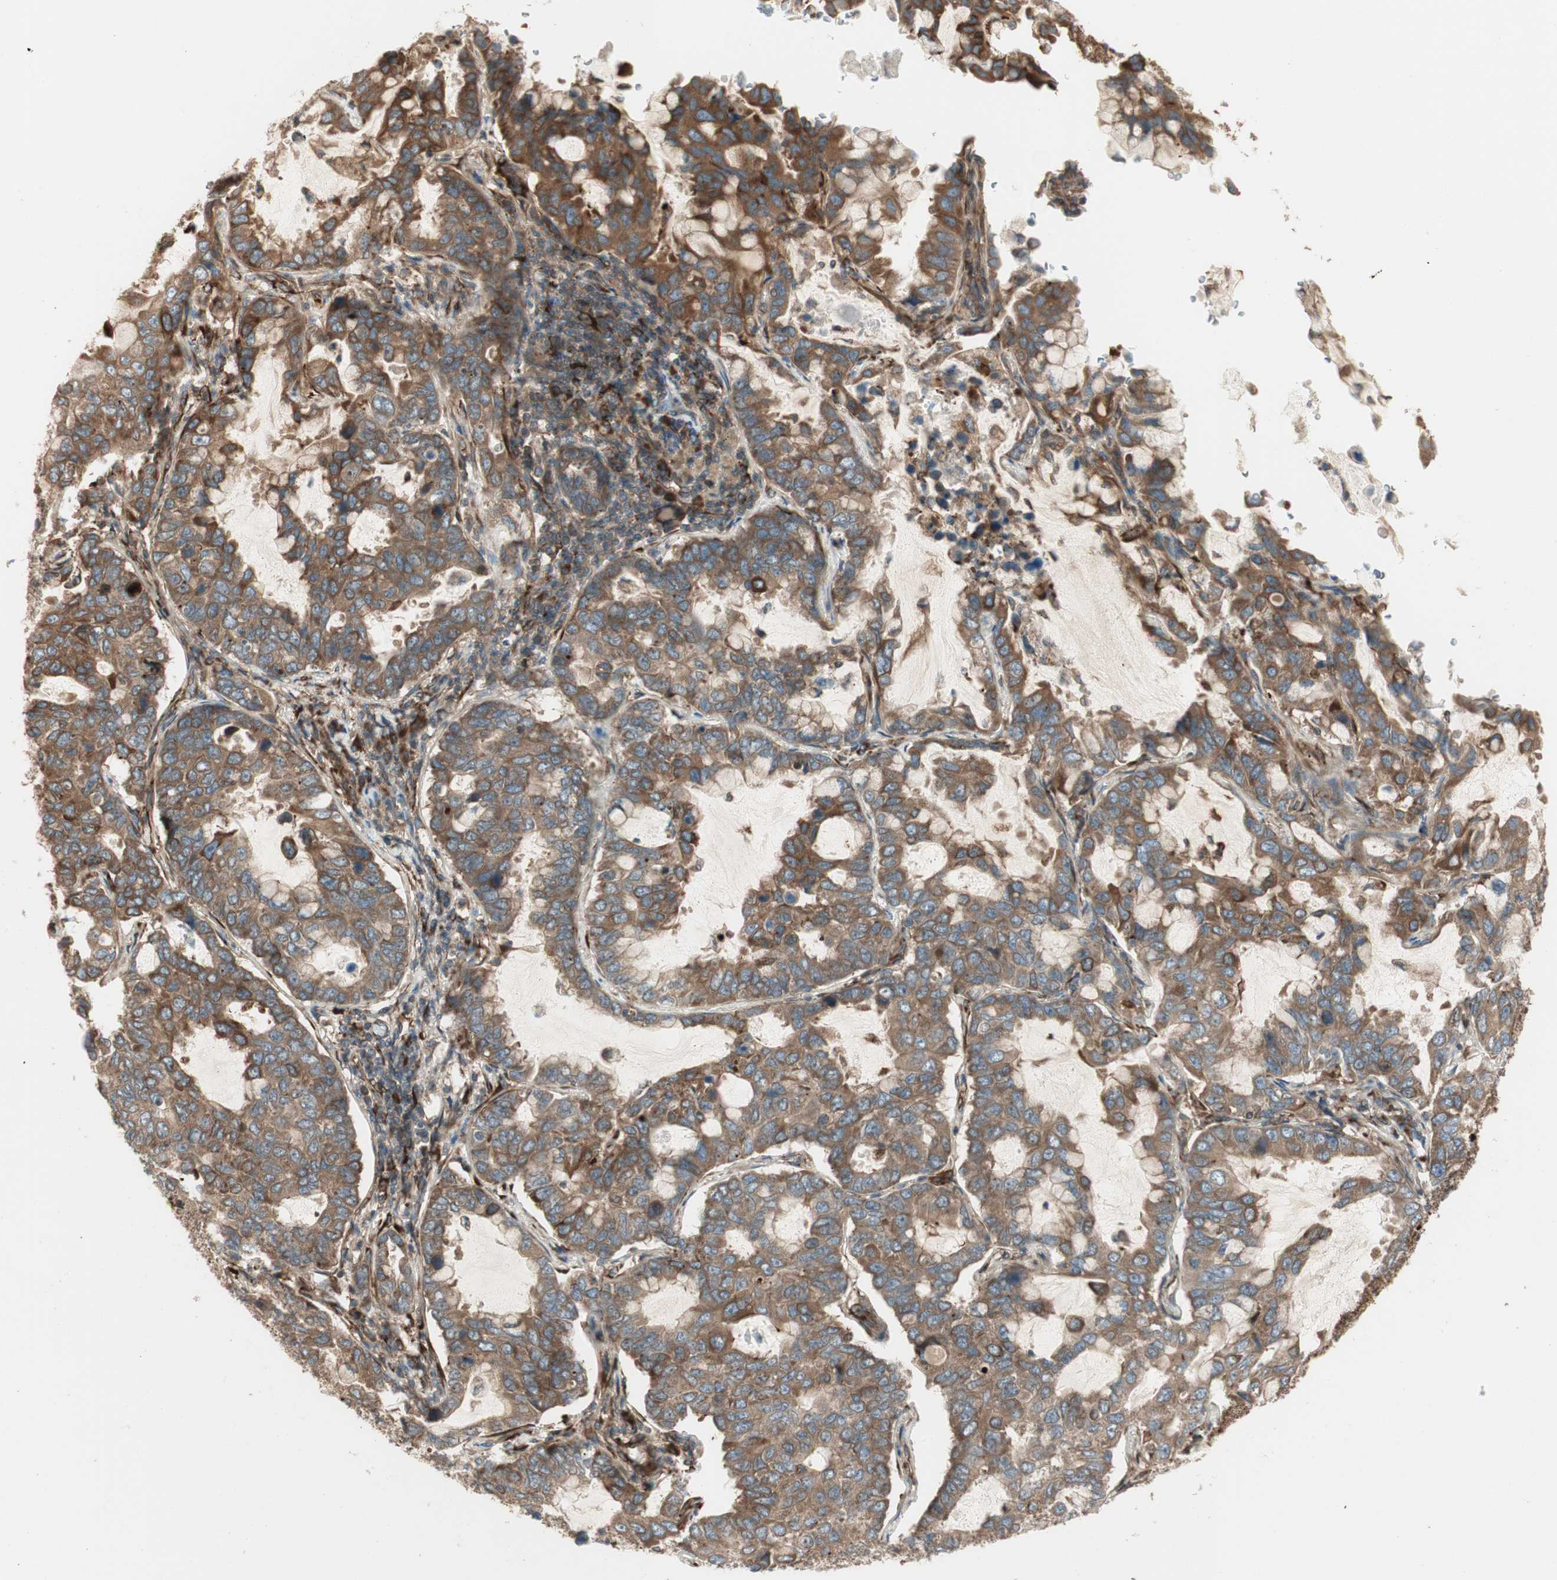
{"staining": {"intensity": "moderate", "quantity": ">75%", "location": "cytoplasmic/membranous"}, "tissue": "lung cancer", "cell_type": "Tumor cells", "image_type": "cancer", "snomed": [{"axis": "morphology", "description": "Adenocarcinoma, NOS"}, {"axis": "topography", "description": "Lung"}], "caption": "Moderate cytoplasmic/membranous positivity is appreciated in approximately >75% of tumor cells in lung cancer.", "gene": "PRKG1", "patient": {"sex": "male", "age": 64}}